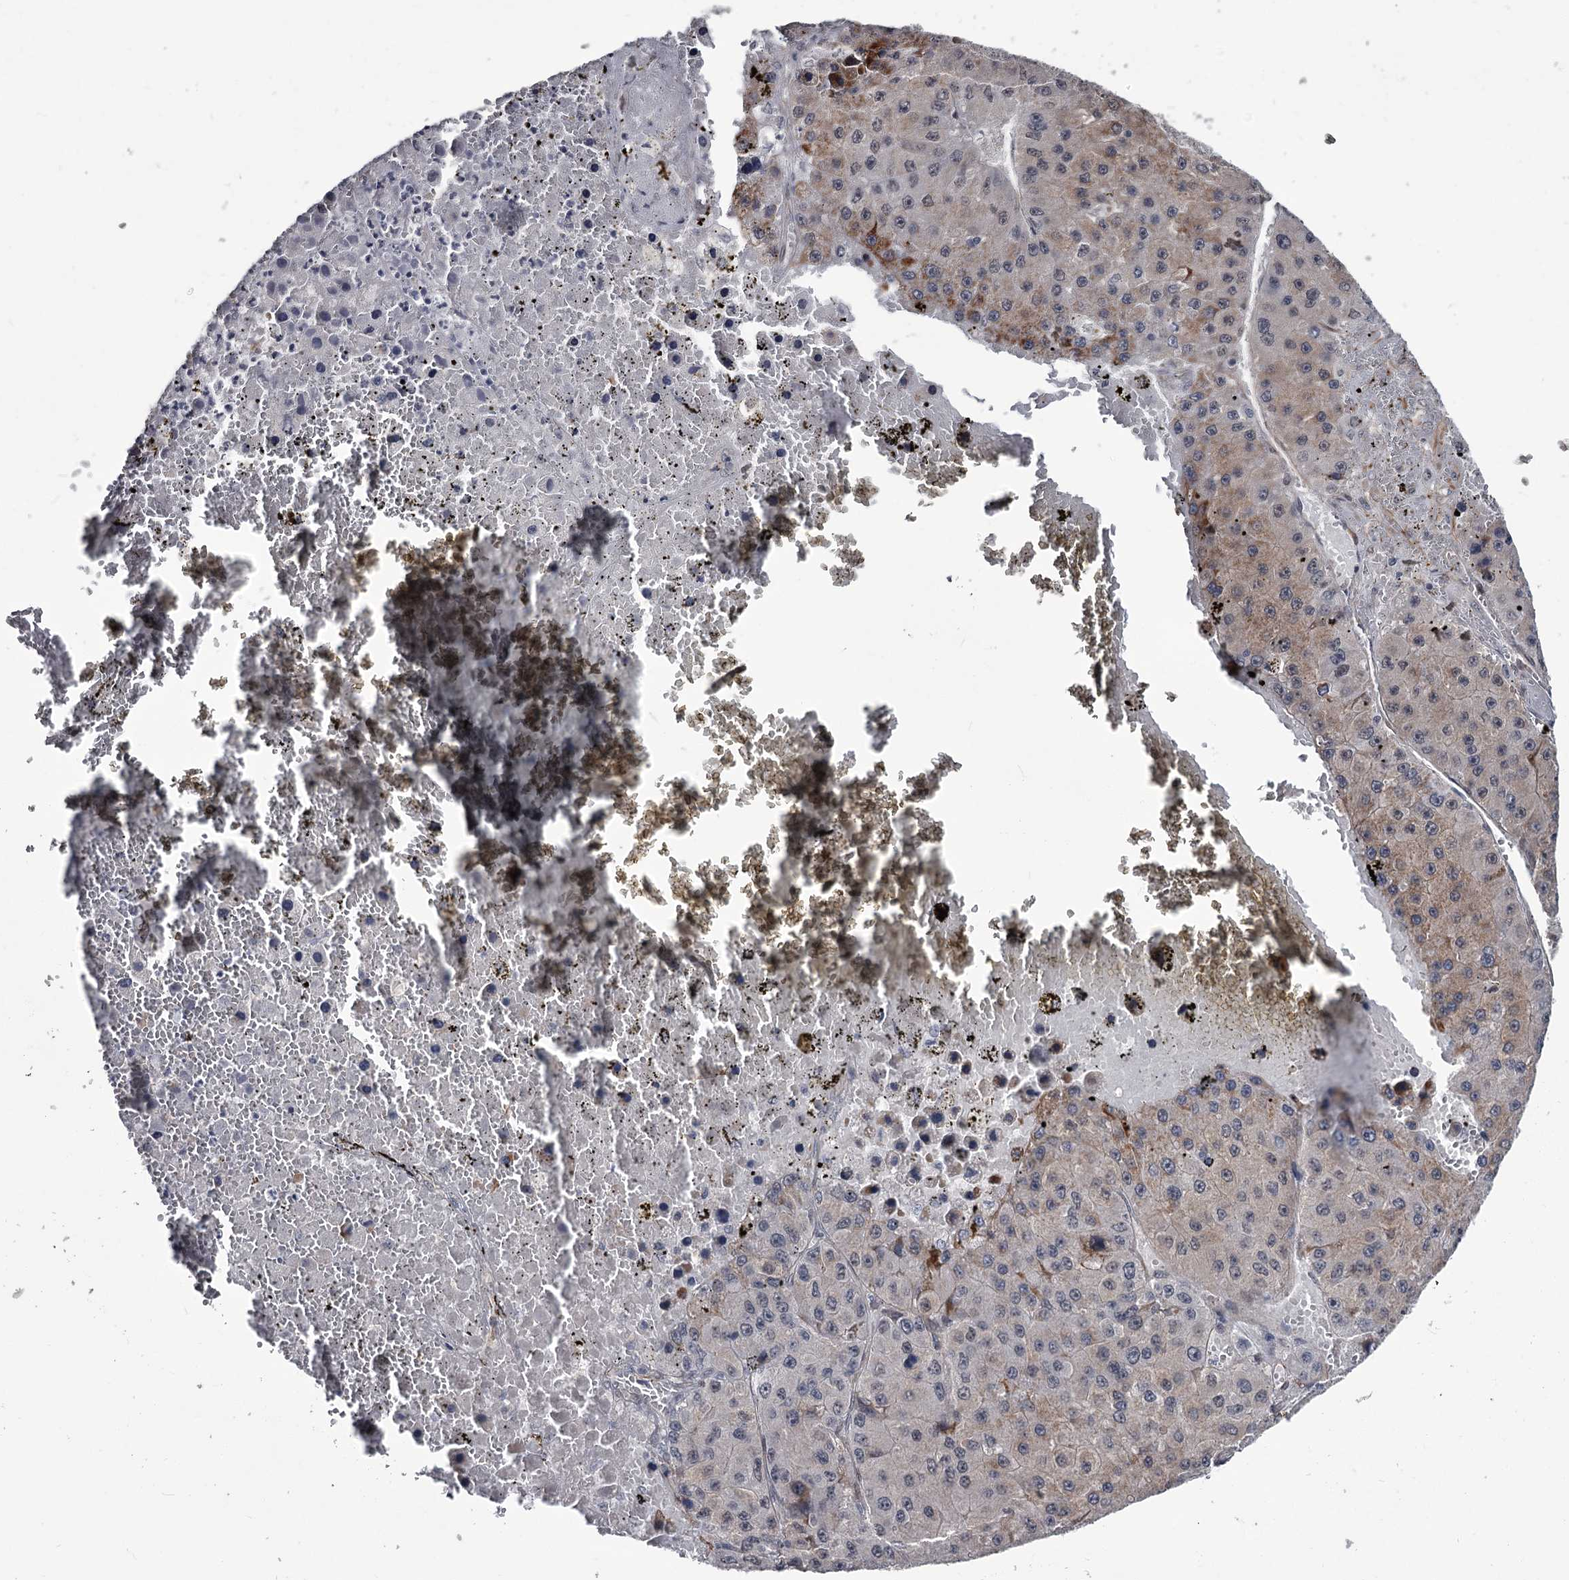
{"staining": {"intensity": "moderate", "quantity": "<25%", "location": "cytoplasmic/membranous"}, "tissue": "liver cancer", "cell_type": "Tumor cells", "image_type": "cancer", "snomed": [{"axis": "morphology", "description": "Carcinoma, Hepatocellular, NOS"}, {"axis": "topography", "description": "Liver"}], "caption": "This is an image of immunohistochemistry (IHC) staining of hepatocellular carcinoma (liver), which shows moderate staining in the cytoplasmic/membranous of tumor cells.", "gene": "PRPF40B", "patient": {"sex": "female", "age": 73}}